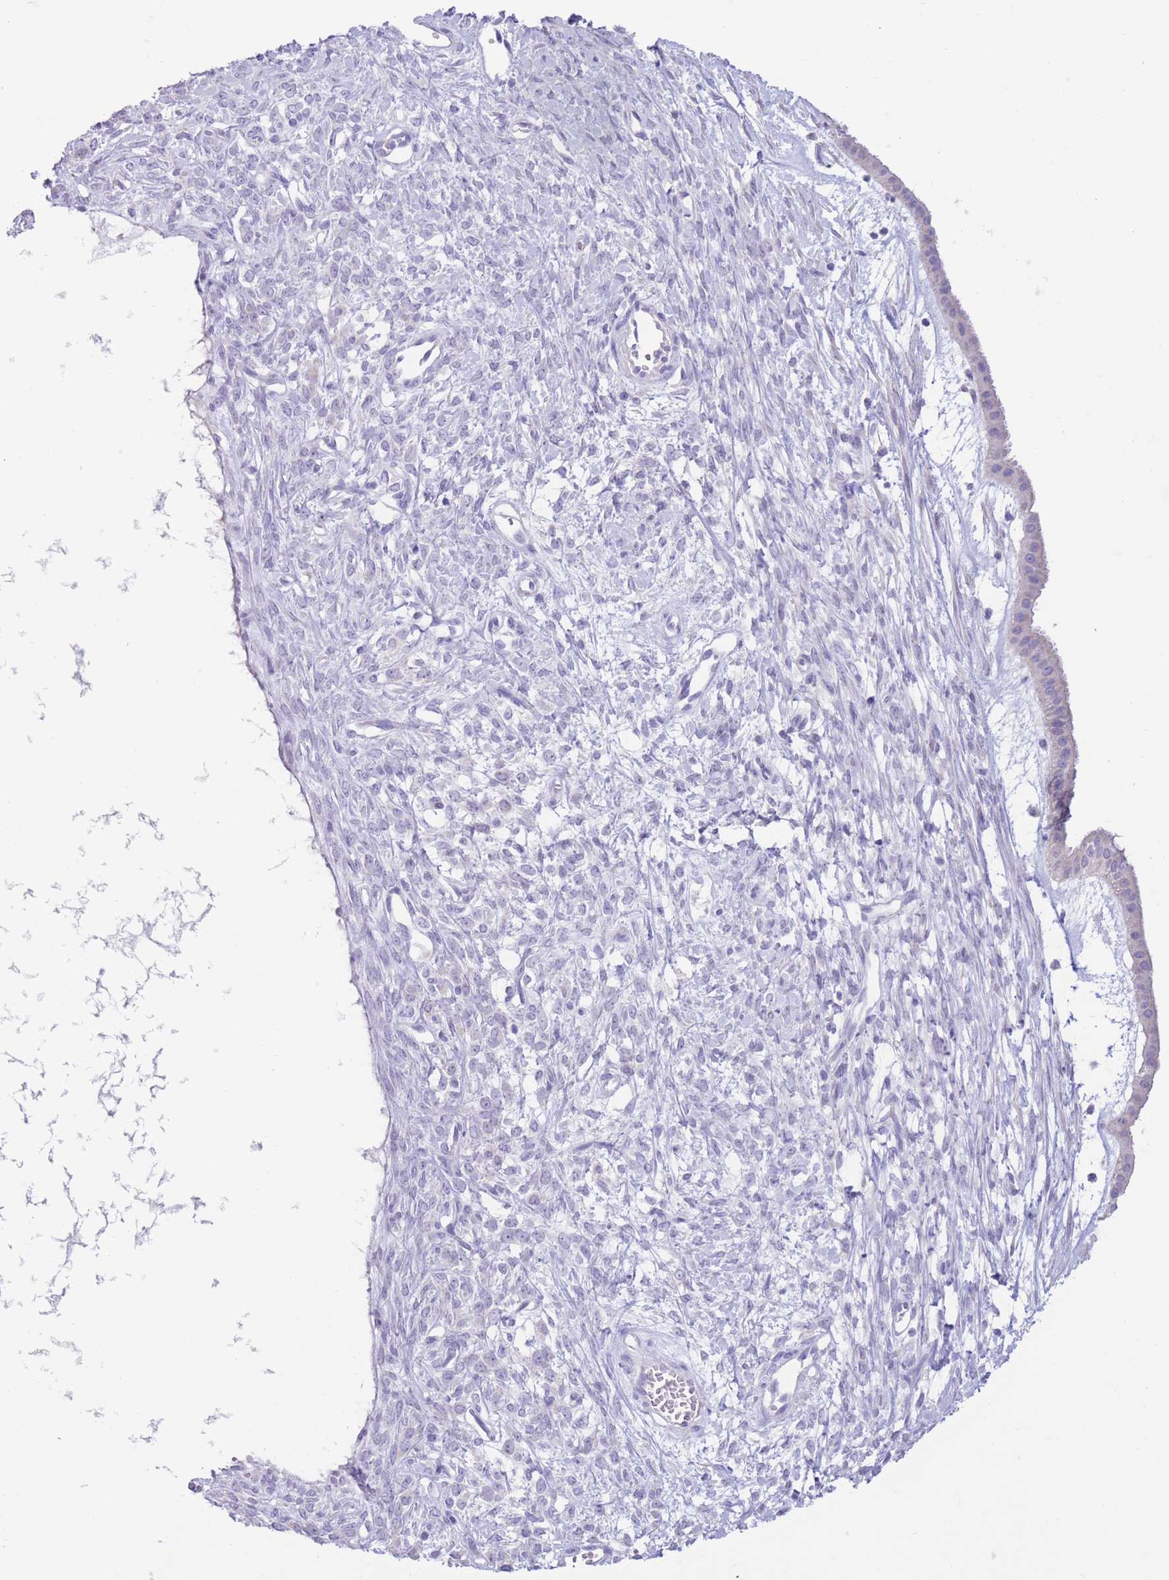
{"staining": {"intensity": "negative", "quantity": "none", "location": "none"}, "tissue": "ovarian cancer", "cell_type": "Tumor cells", "image_type": "cancer", "snomed": [{"axis": "morphology", "description": "Cystadenocarcinoma, mucinous, NOS"}, {"axis": "topography", "description": "Ovary"}], "caption": "This image is of mucinous cystadenocarcinoma (ovarian) stained with IHC to label a protein in brown with the nuclei are counter-stained blue. There is no staining in tumor cells.", "gene": "FAH", "patient": {"sex": "female", "age": 73}}